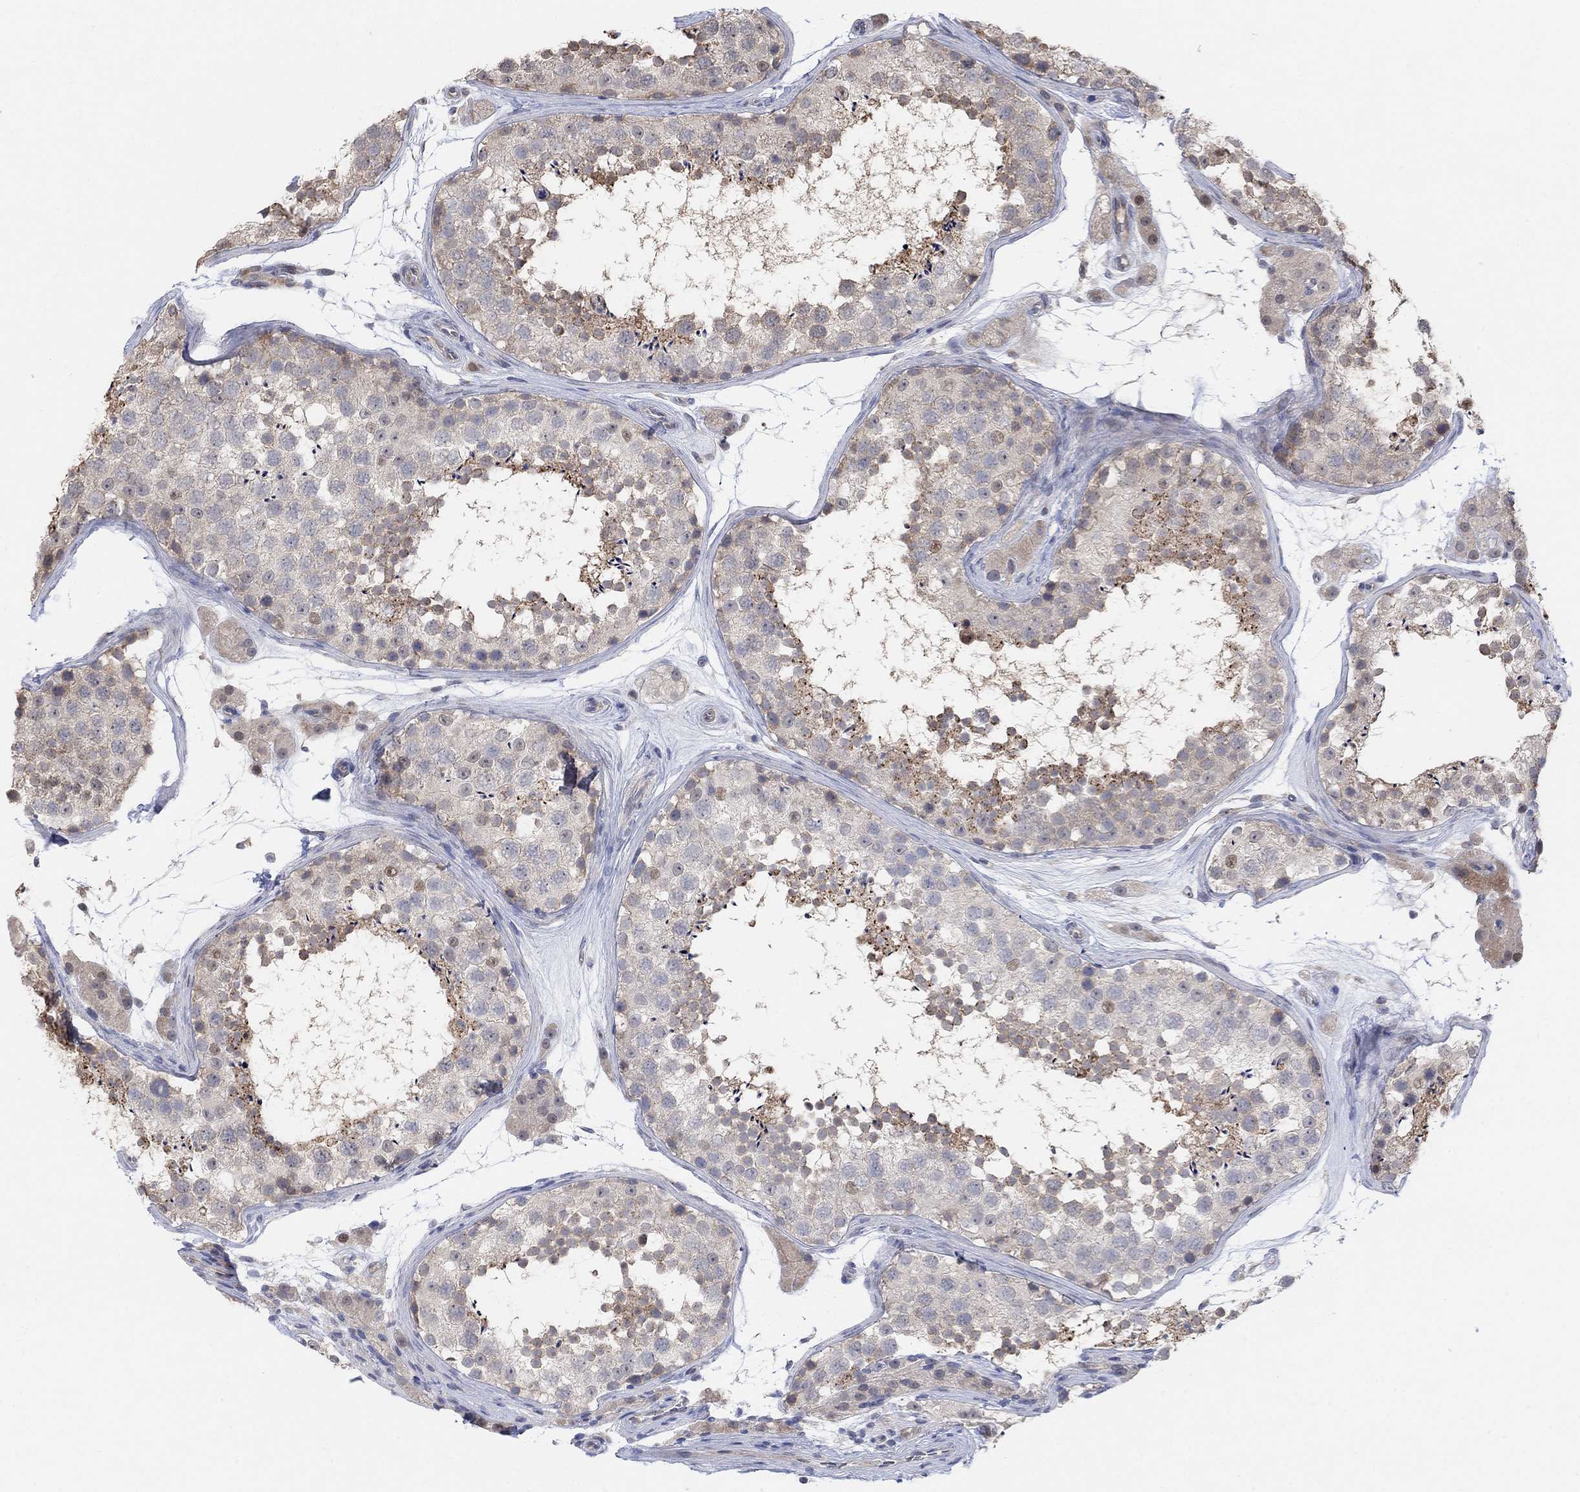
{"staining": {"intensity": "moderate", "quantity": "<25%", "location": "cytoplasmic/membranous"}, "tissue": "testis", "cell_type": "Cells in seminiferous ducts", "image_type": "normal", "snomed": [{"axis": "morphology", "description": "Normal tissue, NOS"}, {"axis": "topography", "description": "Testis"}], "caption": "High-power microscopy captured an immunohistochemistry image of benign testis, revealing moderate cytoplasmic/membranous positivity in about <25% of cells in seminiferous ducts. (brown staining indicates protein expression, while blue staining denotes nuclei).", "gene": "CNTF", "patient": {"sex": "male", "age": 41}}